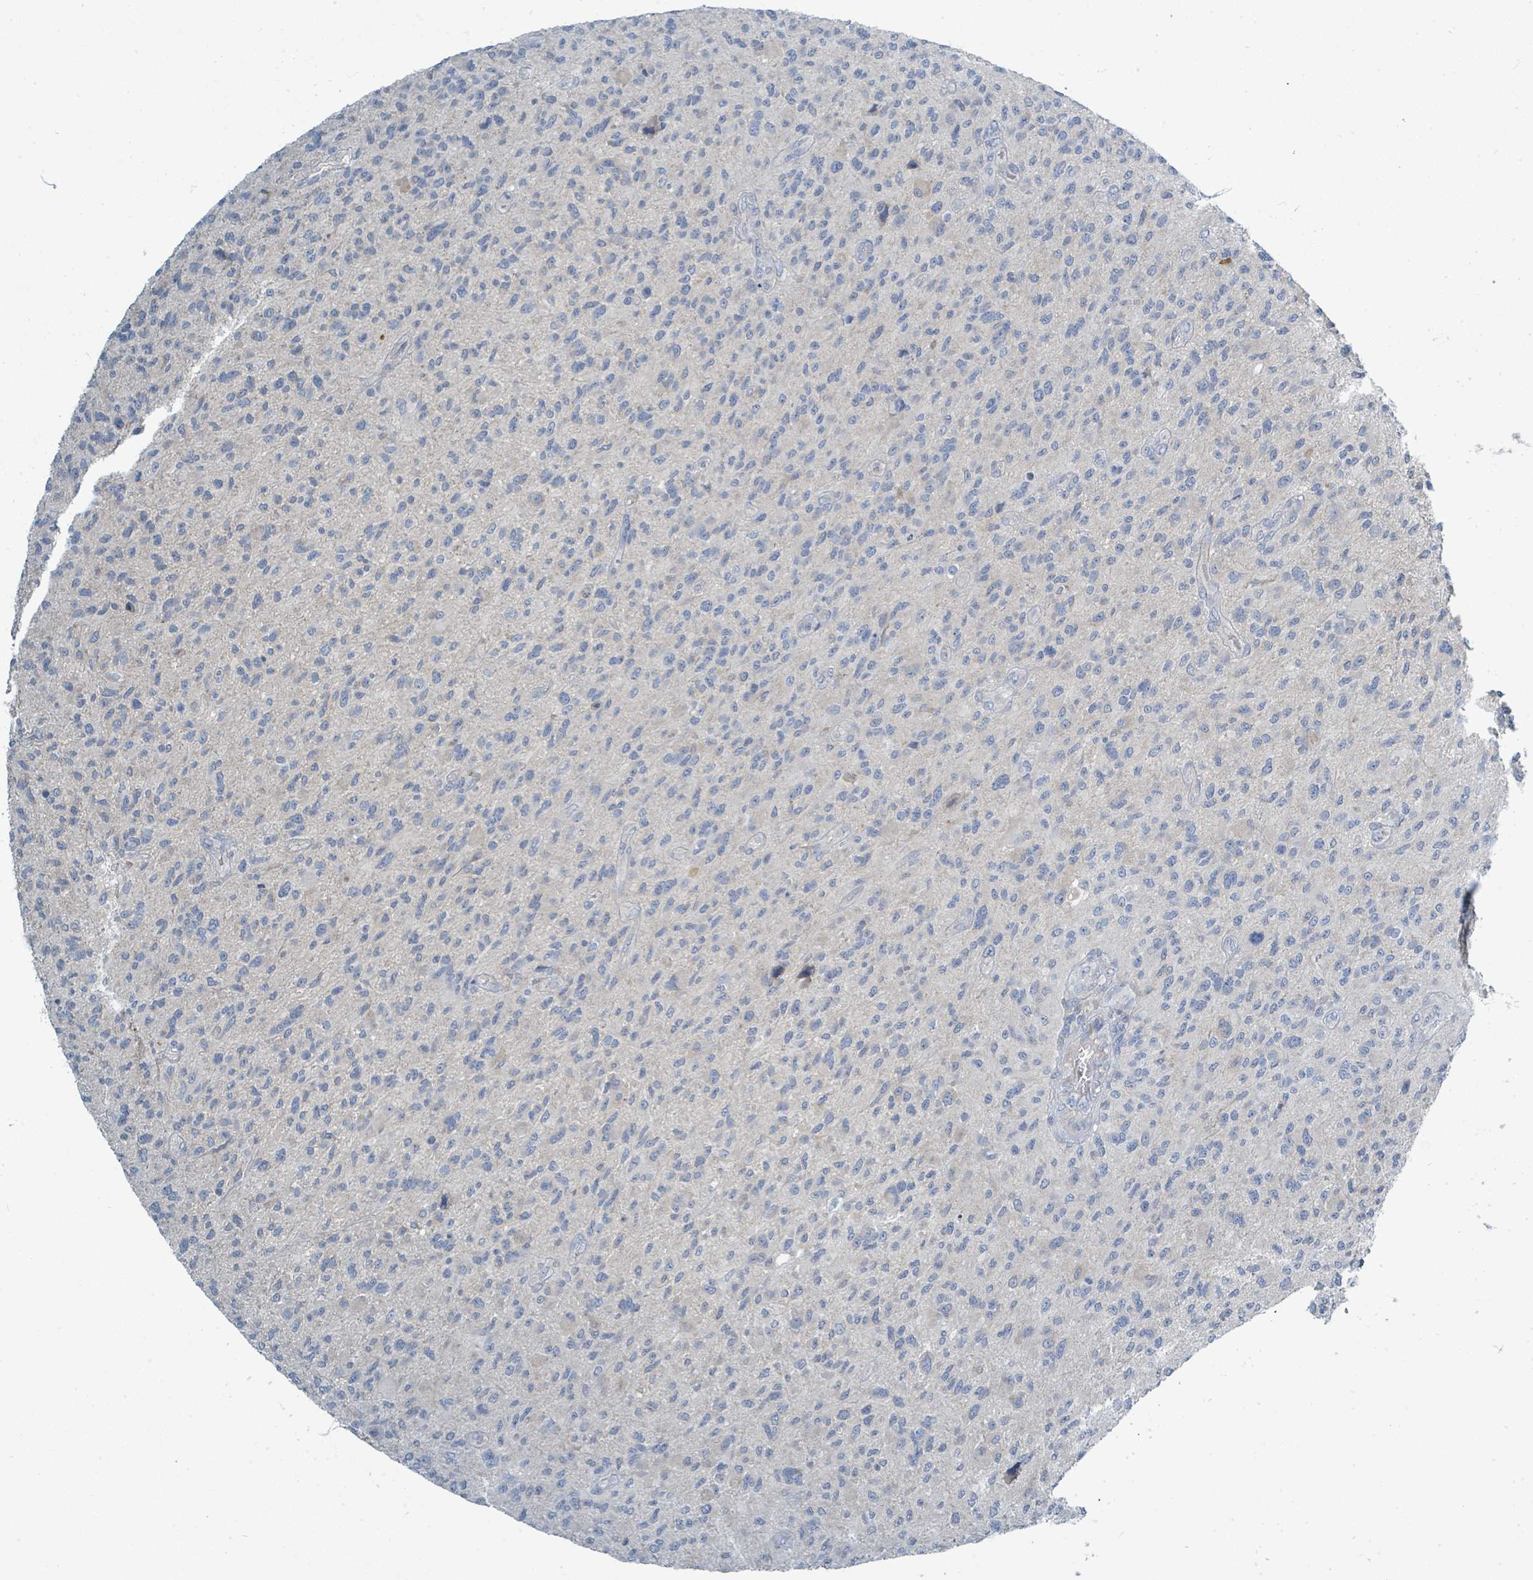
{"staining": {"intensity": "negative", "quantity": "none", "location": "none"}, "tissue": "glioma", "cell_type": "Tumor cells", "image_type": "cancer", "snomed": [{"axis": "morphology", "description": "Glioma, malignant, High grade"}, {"axis": "topography", "description": "Brain"}], "caption": "IHC of glioma exhibits no expression in tumor cells.", "gene": "SLC25A23", "patient": {"sex": "male", "age": 47}}